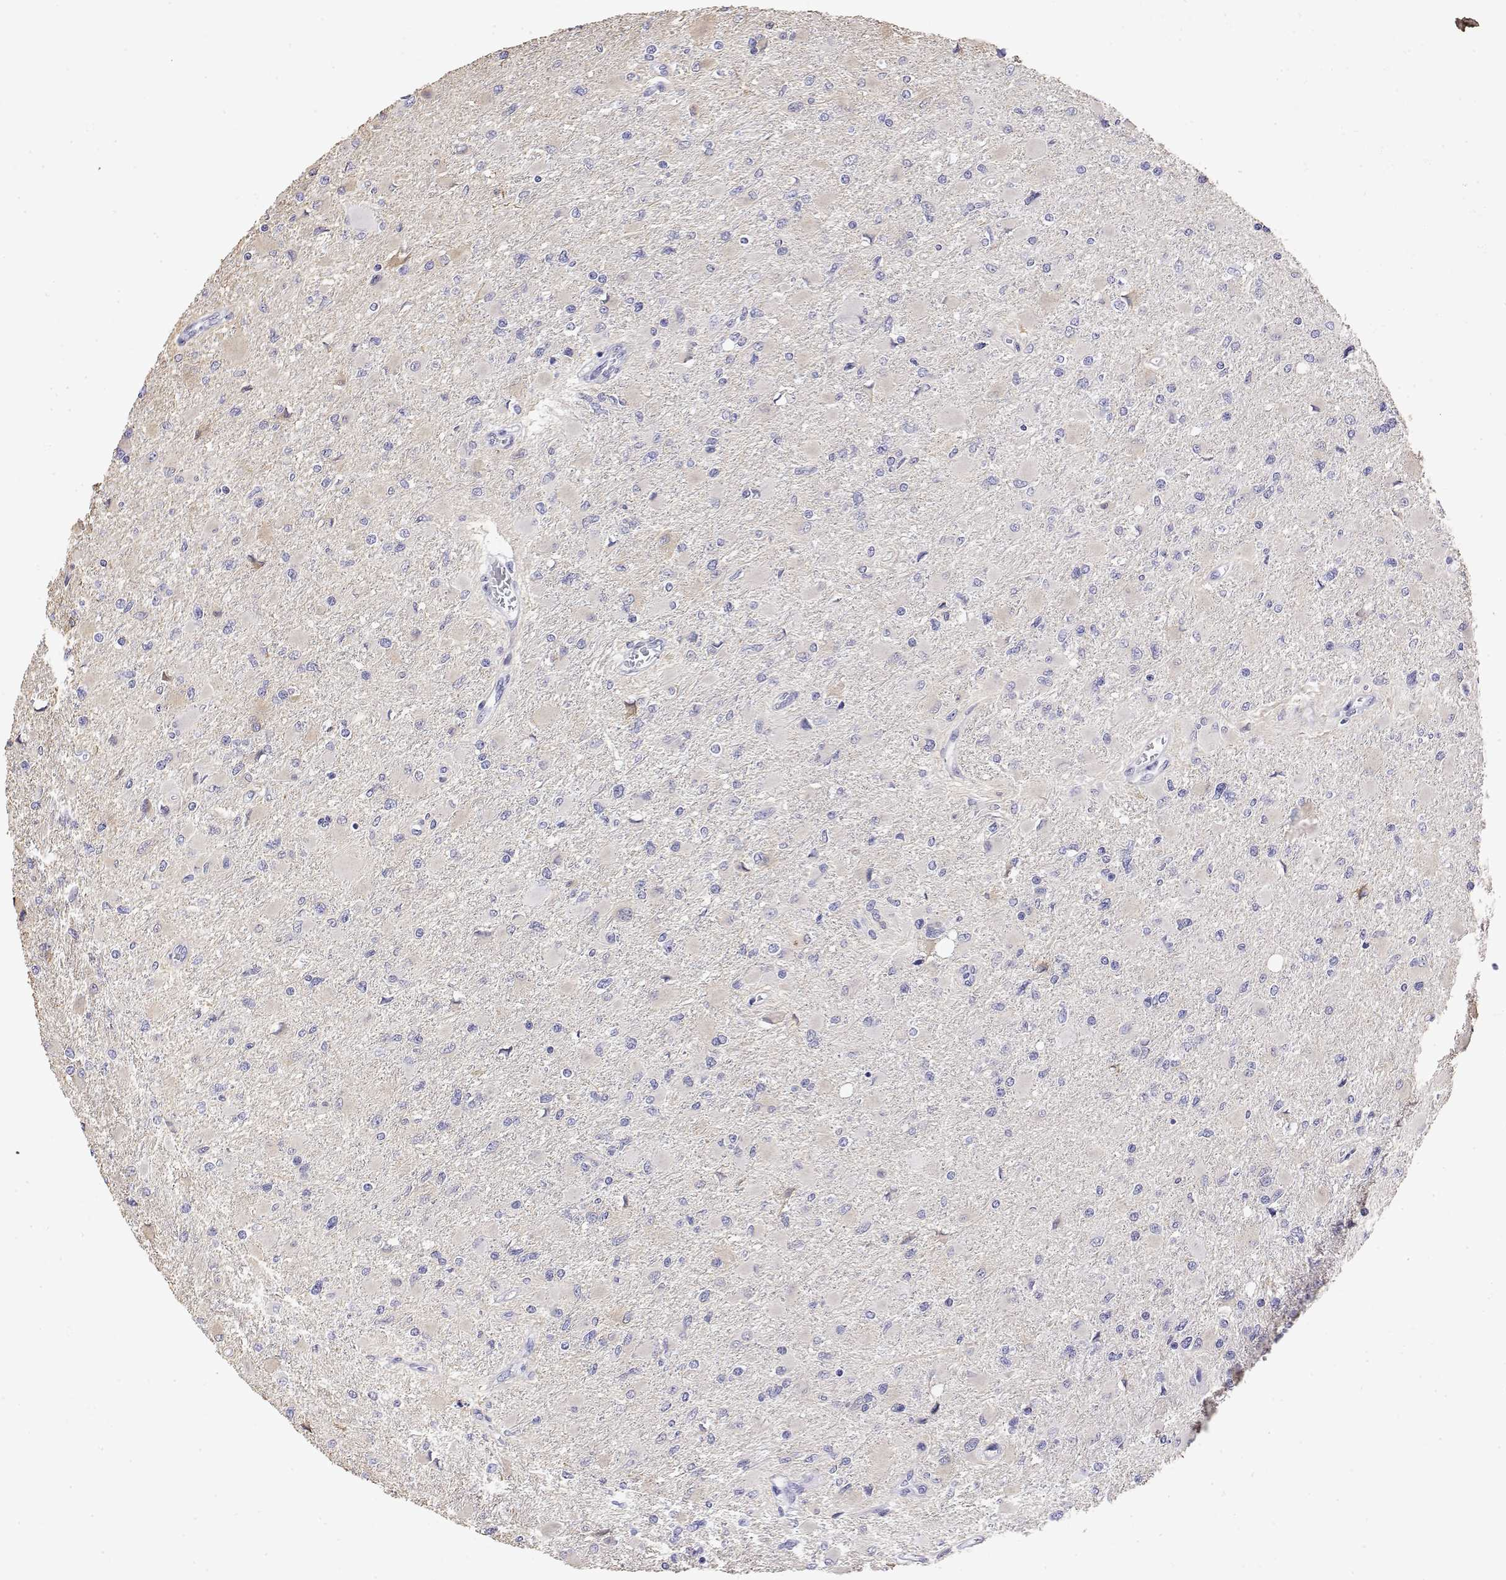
{"staining": {"intensity": "negative", "quantity": "none", "location": "none"}, "tissue": "glioma", "cell_type": "Tumor cells", "image_type": "cancer", "snomed": [{"axis": "morphology", "description": "Glioma, malignant, High grade"}, {"axis": "topography", "description": "Cerebral cortex"}], "caption": "Glioma was stained to show a protein in brown. There is no significant expression in tumor cells. (DAB IHC with hematoxylin counter stain).", "gene": "LY6D", "patient": {"sex": "female", "age": 36}}